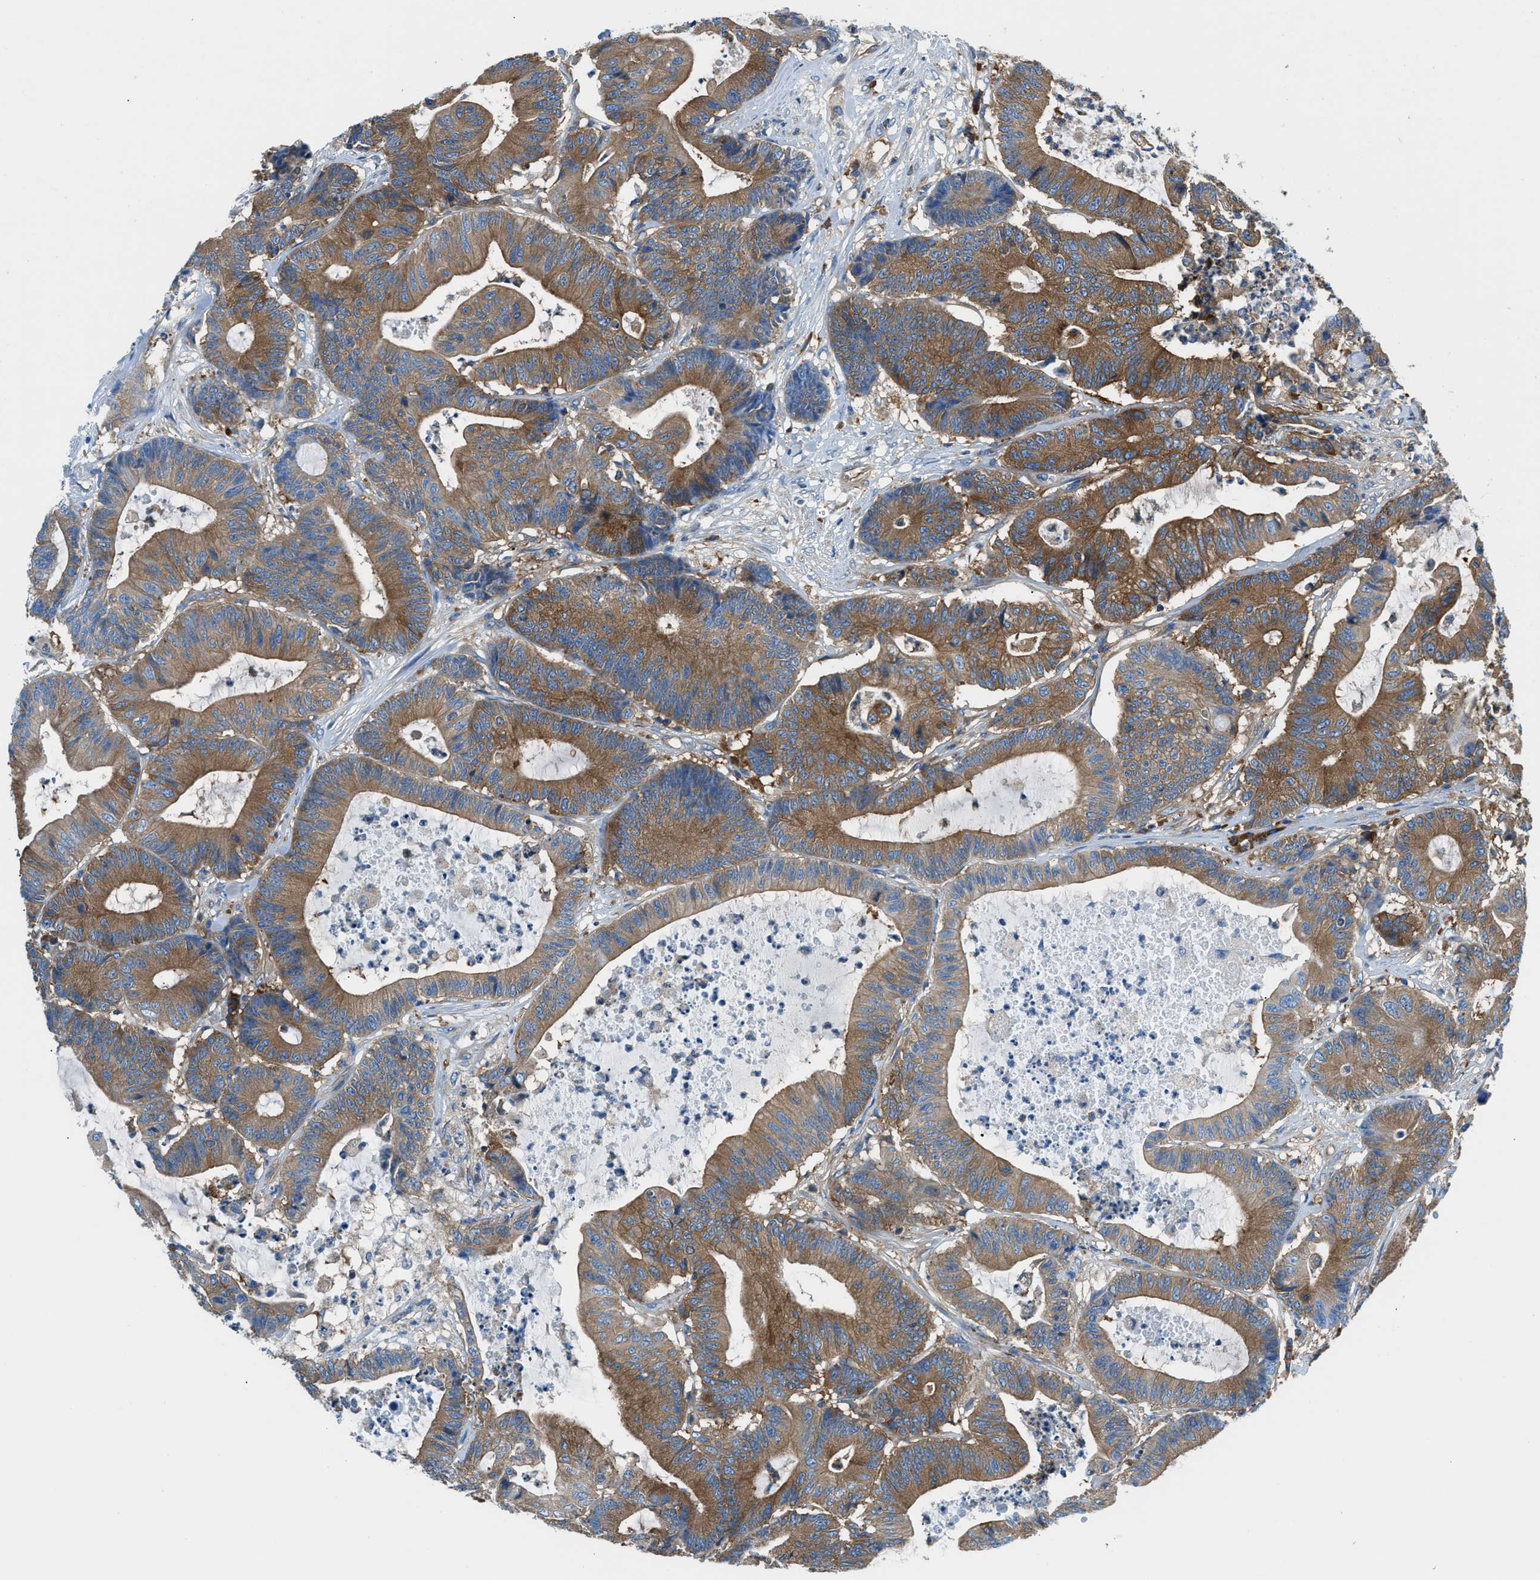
{"staining": {"intensity": "moderate", "quantity": ">75%", "location": "cytoplasmic/membranous"}, "tissue": "colorectal cancer", "cell_type": "Tumor cells", "image_type": "cancer", "snomed": [{"axis": "morphology", "description": "Adenocarcinoma, NOS"}, {"axis": "topography", "description": "Colon"}], "caption": "A micrograph of human colorectal adenocarcinoma stained for a protein demonstrates moderate cytoplasmic/membranous brown staining in tumor cells. Immunohistochemistry stains the protein in brown and the nuclei are stained blue.", "gene": "SARS1", "patient": {"sex": "female", "age": 84}}